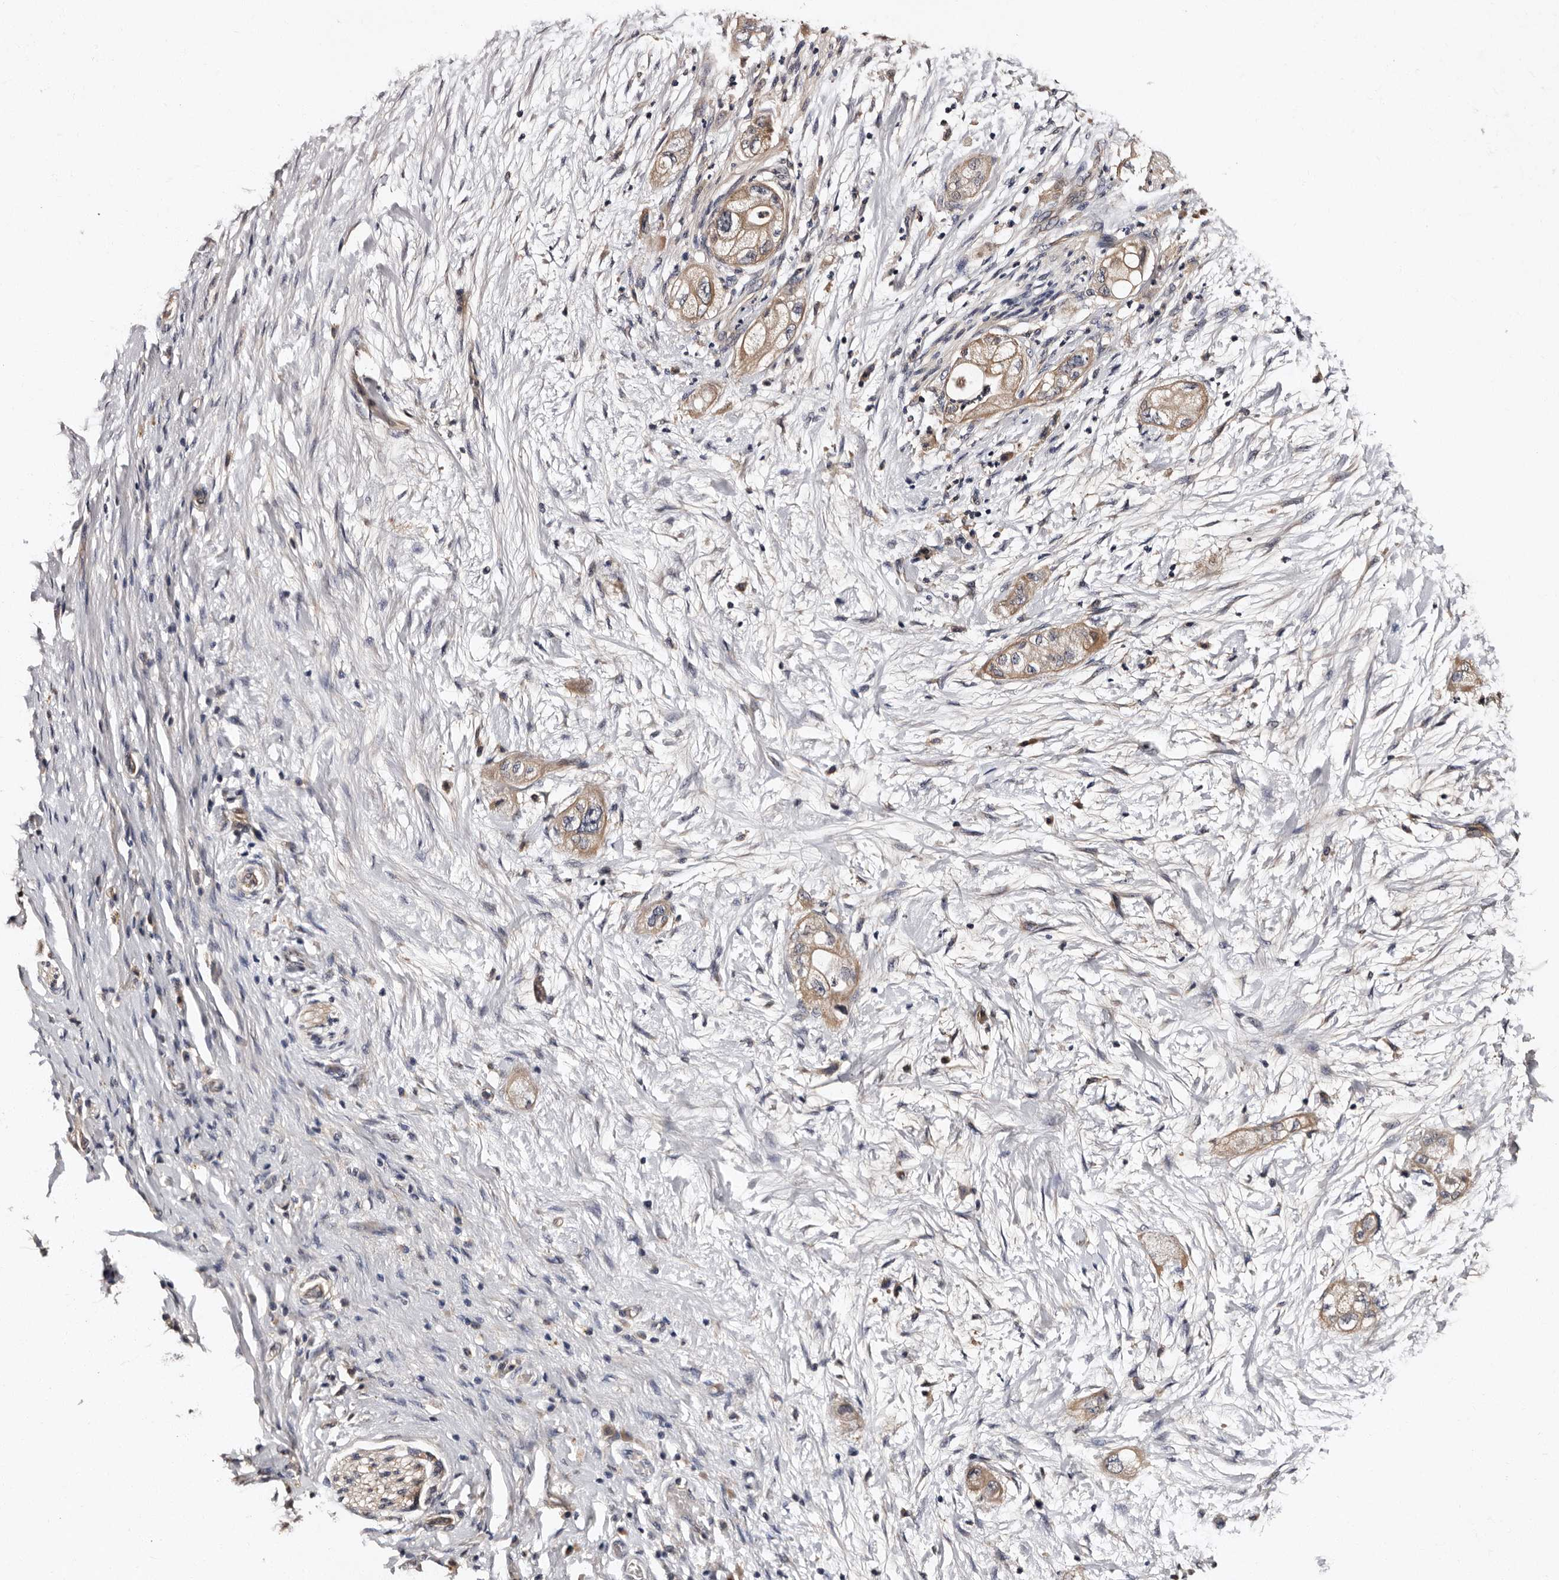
{"staining": {"intensity": "weak", "quantity": "25%-75%", "location": "cytoplasmic/membranous"}, "tissue": "pancreatic cancer", "cell_type": "Tumor cells", "image_type": "cancer", "snomed": [{"axis": "morphology", "description": "Adenocarcinoma, NOS"}, {"axis": "topography", "description": "Pancreas"}], "caption": "Pancreatic cancer stained with IHC reveals weak cytoplasmic/membranous expression in approximately 25%-75% of tumor cells.", "gene": "ADCK5", "patient": {"sex": "male", "age": 58}}